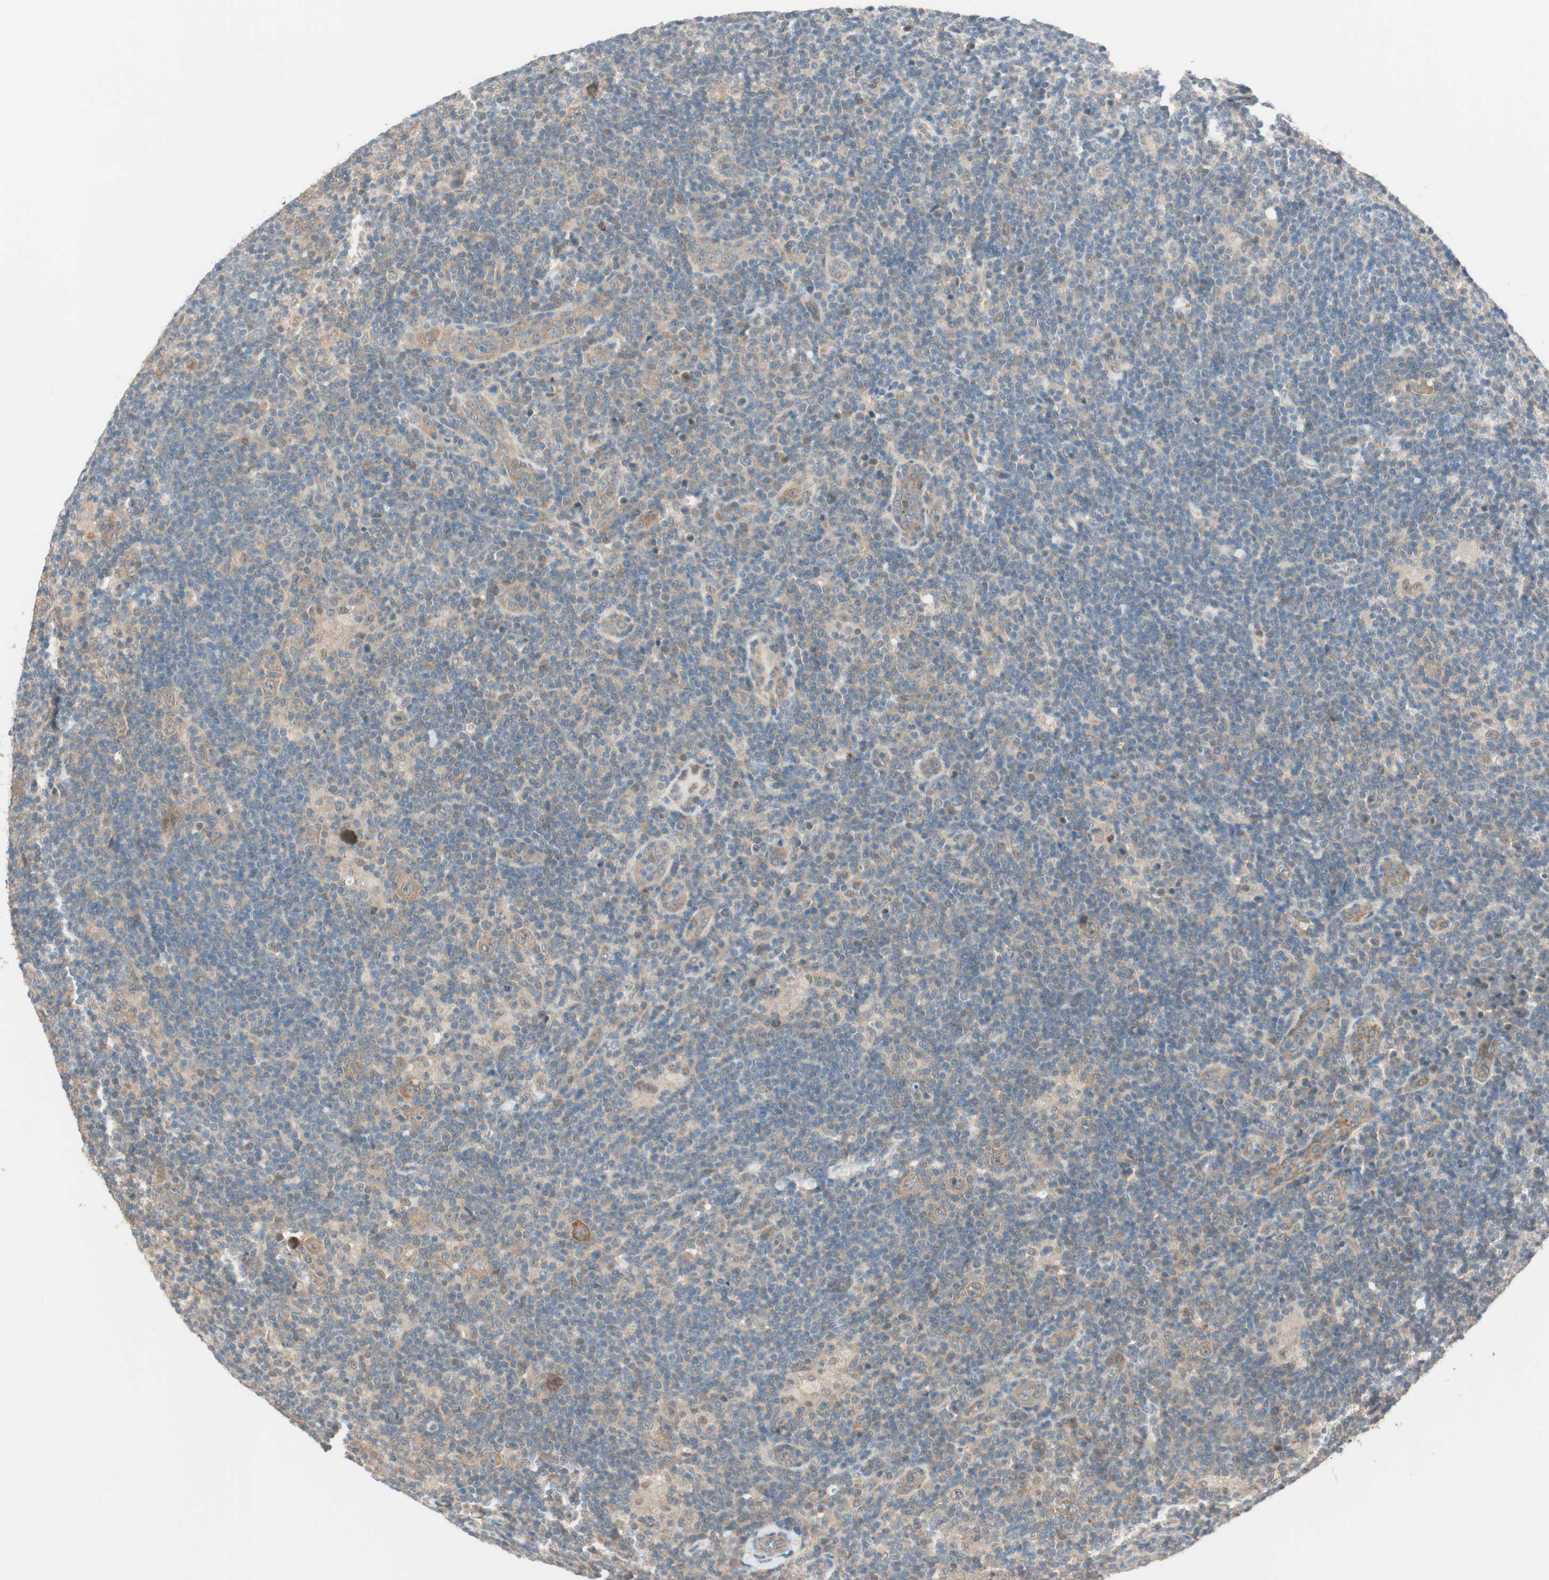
{"staining": {"intensity": "moderate", "quantity": ">75%", "location": "cytoplasmic/membranous"}, "tissue": "lymphoma", "cell_type": "Tumor cells", "image_type": "cancer", "snomed": [{"axis": "morphology", "description": "Hodgkin's disease, NOS"}, {"axis": "topography", "description": "Lymph node"}], "caption": "High-power microscopy captured an immunohistochemistry image of lymphoma, revealing moderate cytoplasmic/membranous expression in about >75% of tumor cells.", "gene": "PSMD8", "patient": {"sex": "female", "age": 57}}